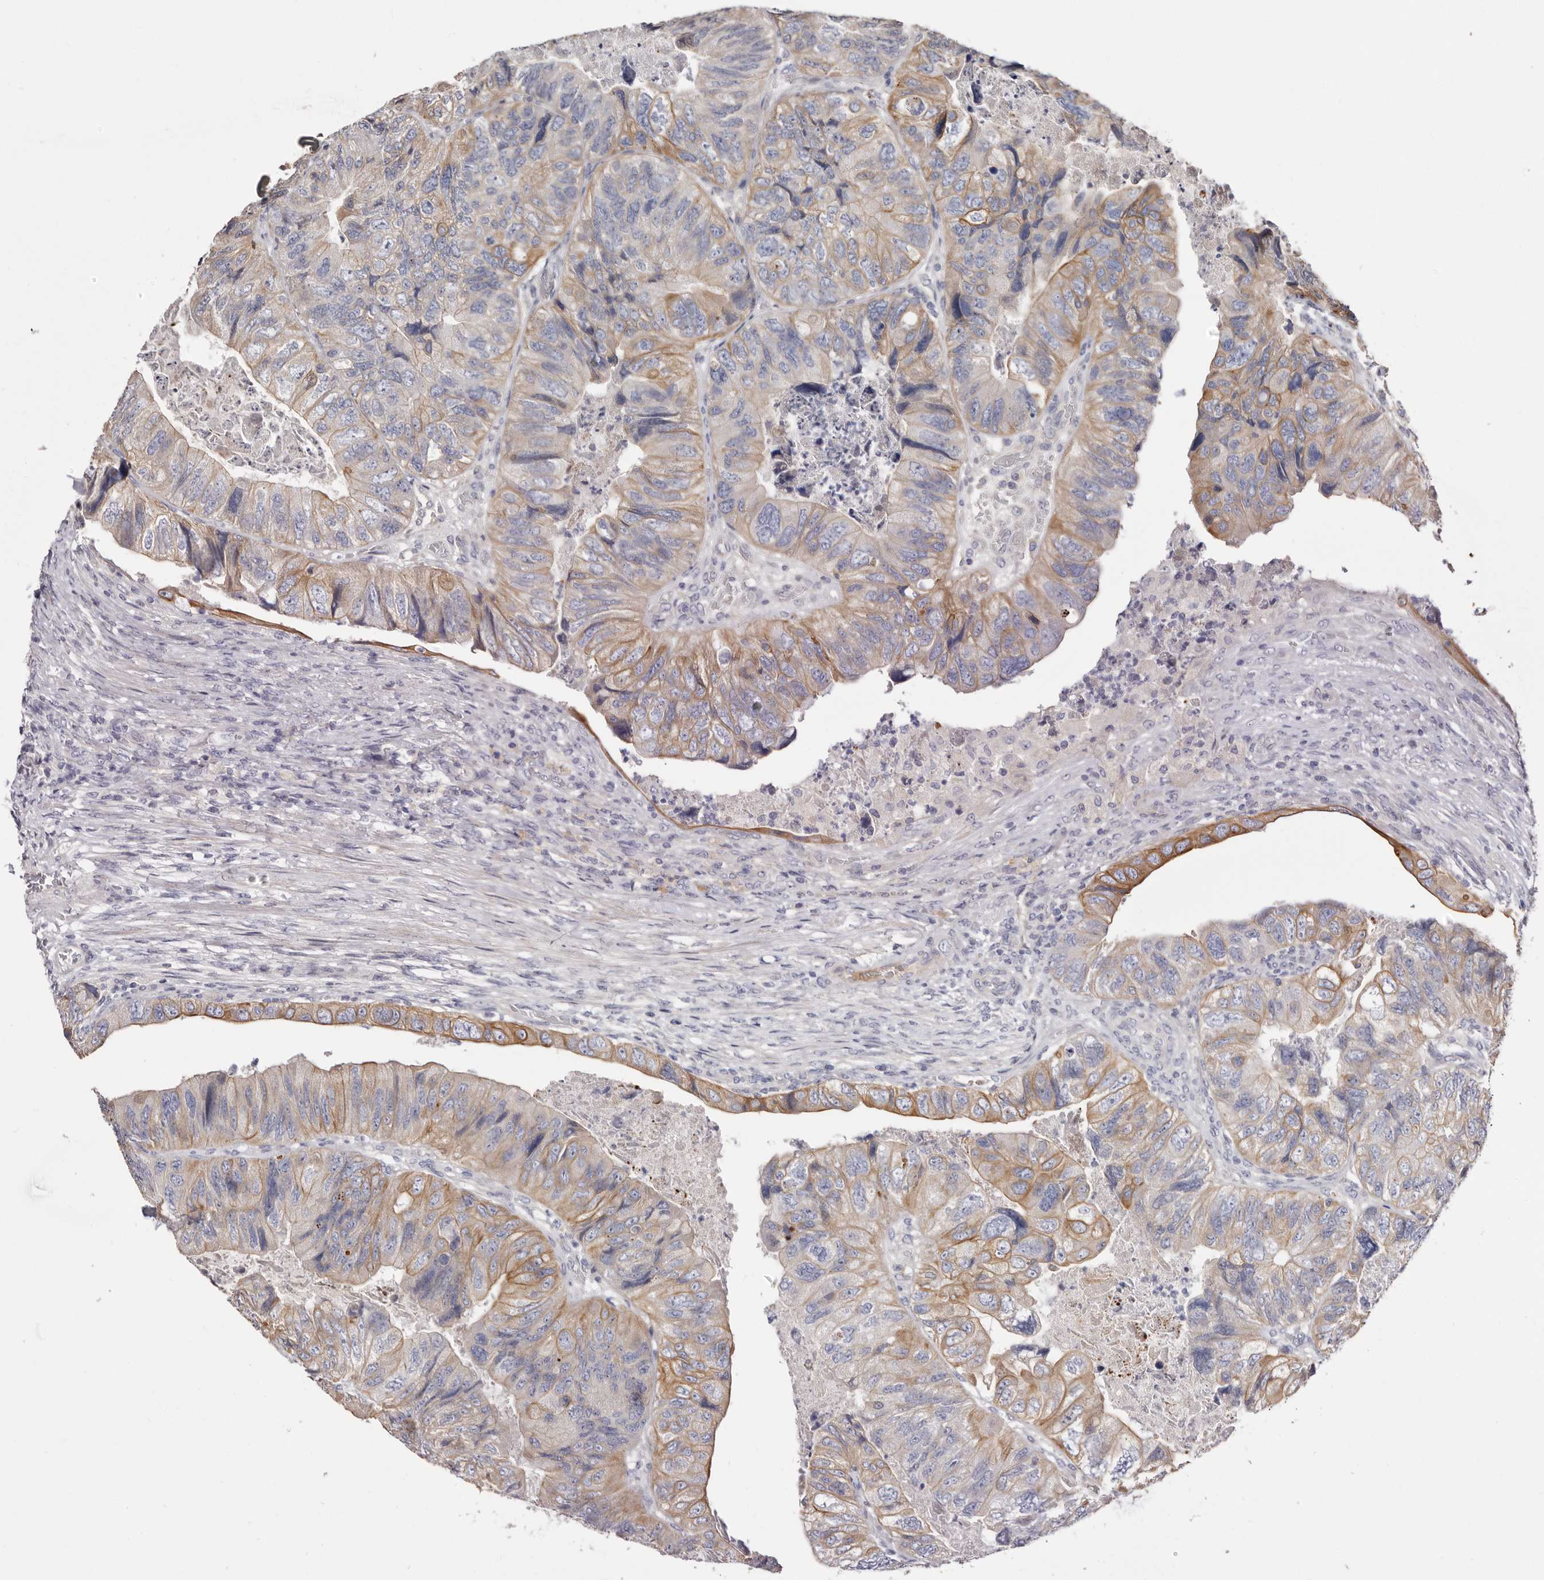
{"staining": {"intensity": "moderate", "quantity": "25%-75%", "location": "cytoplasmic/membranous"}, "tissue": "colorectal cancer", "cell_type": "Tumor cells", "image_type": "cancer", "snomed": [{"axis": "morphology", "description": "Adenocarcinoma, NOS"}, {"axis": "topography", "description": "Rectum"}], "caption": "Immunohistochemistry (IHC) histopathology image of human adenocarcinoma (colorectal) stained for a protein (brown), which displays medium levels of moderate cytoplasmic/membranous staining in about 25%-75% of tumor cells.", "gene": "STK16", "patient": {"sex": "male", "age": 63}}